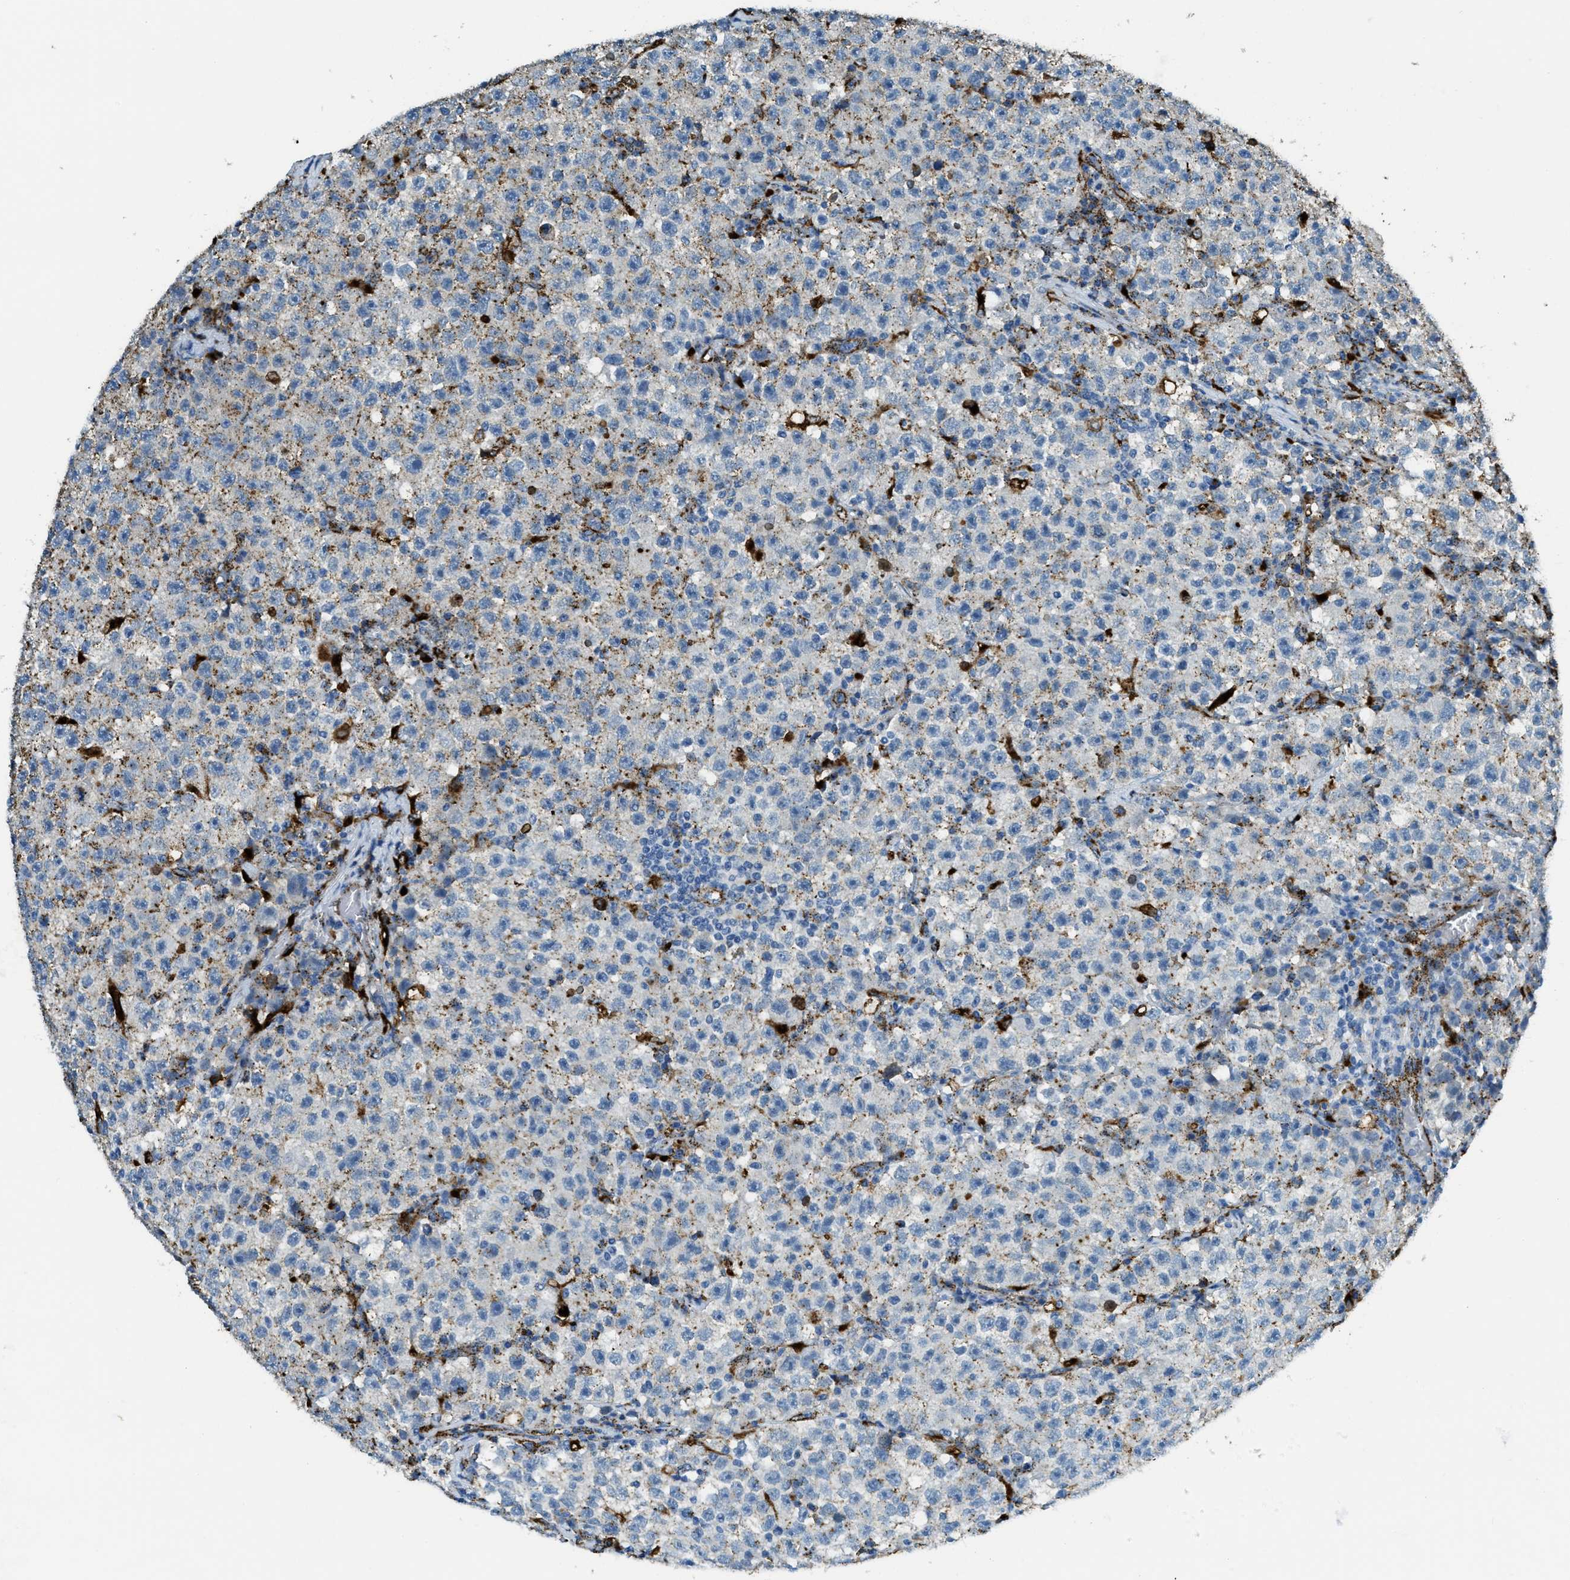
{"staining": {"intensity": "moderate", "quantity": "<25%", "location": "cytoplasmic/membranous"}, "tissue": "testis cancer", "cell_type": "Tumor cells", "image_type": "cancer", "snomed": [{"axis": "morphology", "description": "Seminoma, NOS"}, {"axis": "topography", "description": "Testis"}], "caption": "Seminoma (testis) tissue displays moderate cytoplasmic/membranous staining in about <25% of tumor cells, visualized by immunohistochemistry.", "gene": "SCARB2", "patient": {"sex": "male", "age": 22}}